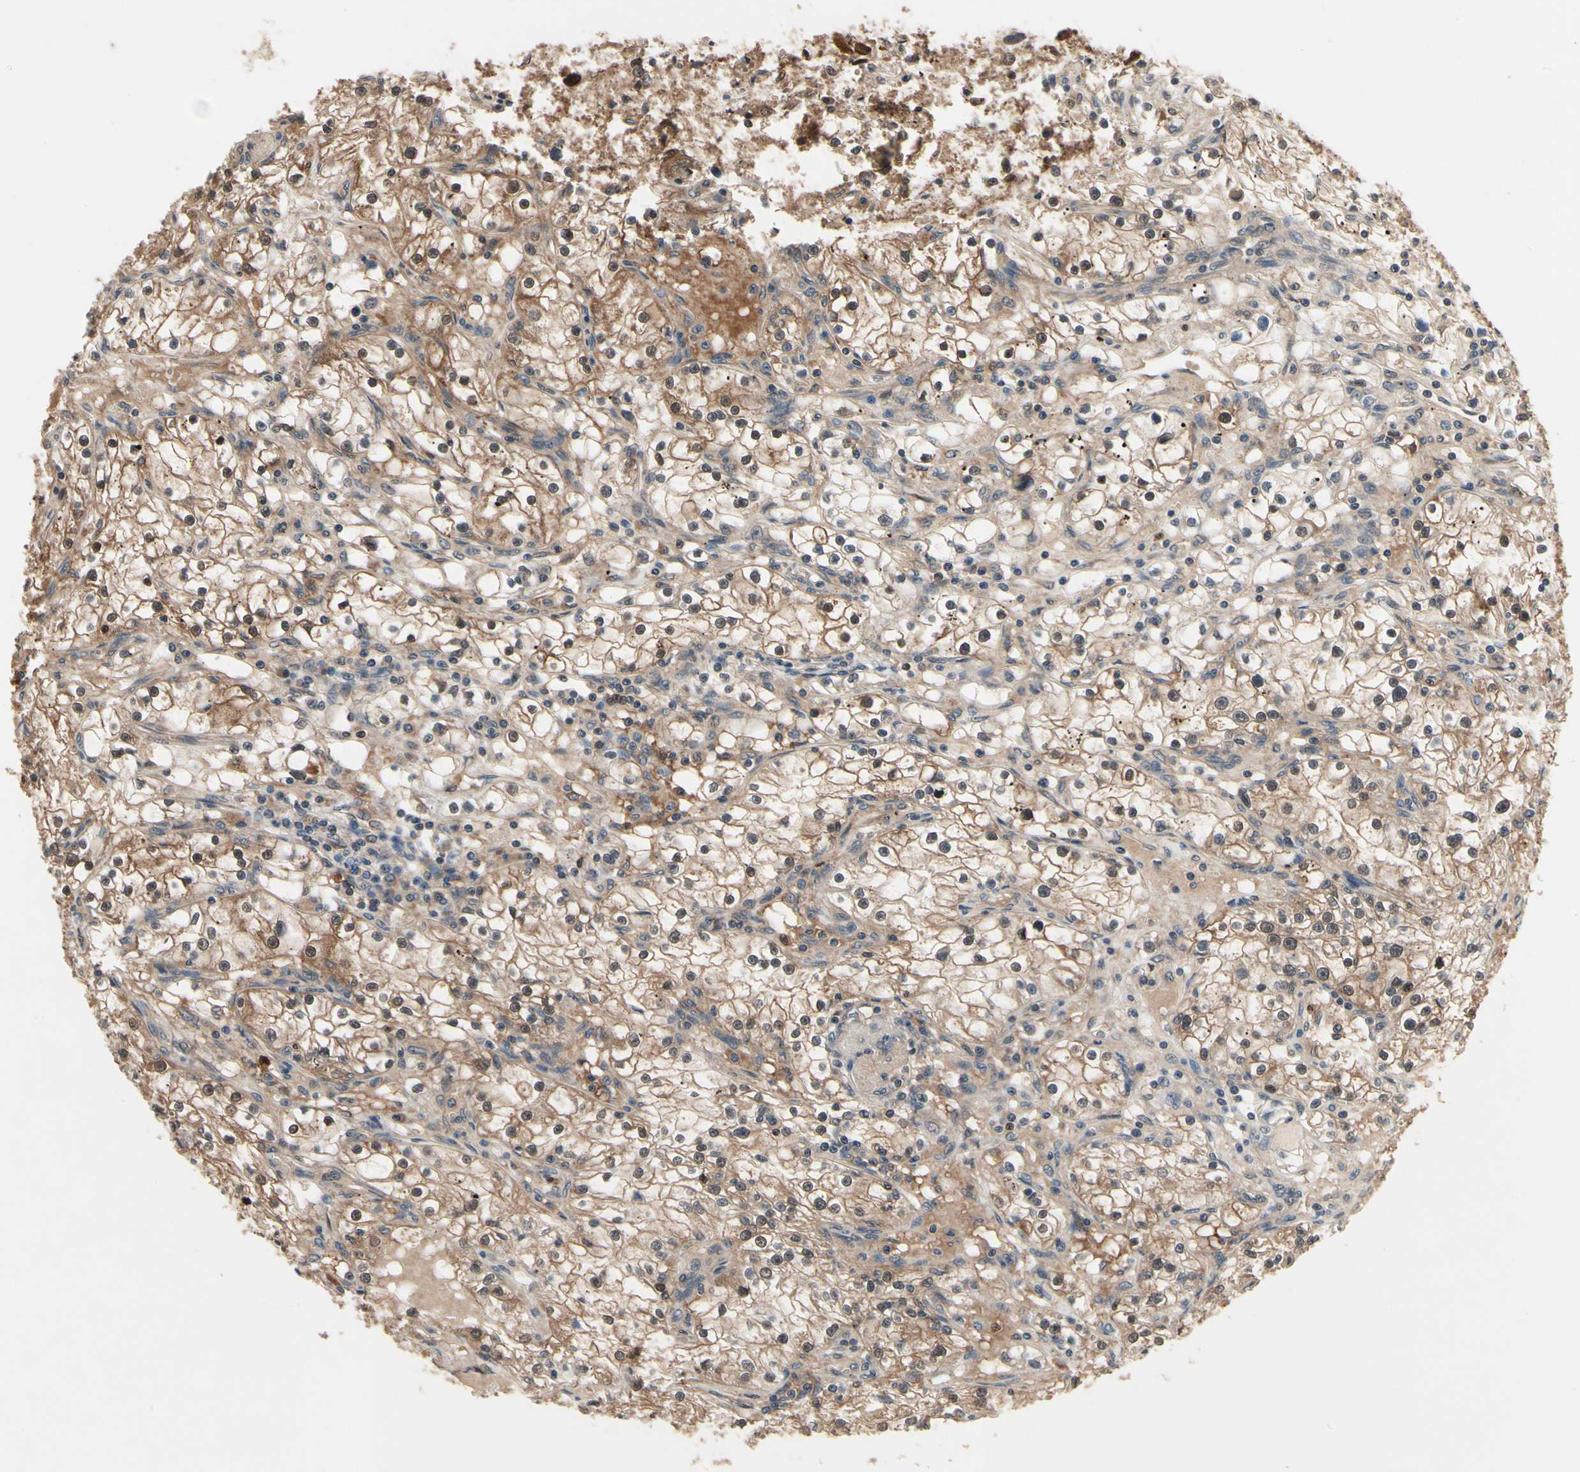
{"staining": {"intensity": "moderate", "quantity": ">75%", "location": "cytoplasmic/membranous,nuclear"}, "tissue": "renal cancer", "cell_type": "Tumor cells", "image_type": "cancer", "snomed": [{"axis": "morphology", "description": "Adenocarcinoma, NOS"}, {"axis": "topography", "description": "Kidney"}], "caption": "Immunohistochemistry (IHC) (DAB (3,3'-diaminobenzidine)) staining of human renal adenocarcinoma demonstrates moderate cytoplasmic/membranous and nuclear protein positivity in about >75% of tumor cells.", "gene": "PRDX6", "patient": {"sex": "male", "age": 56}}